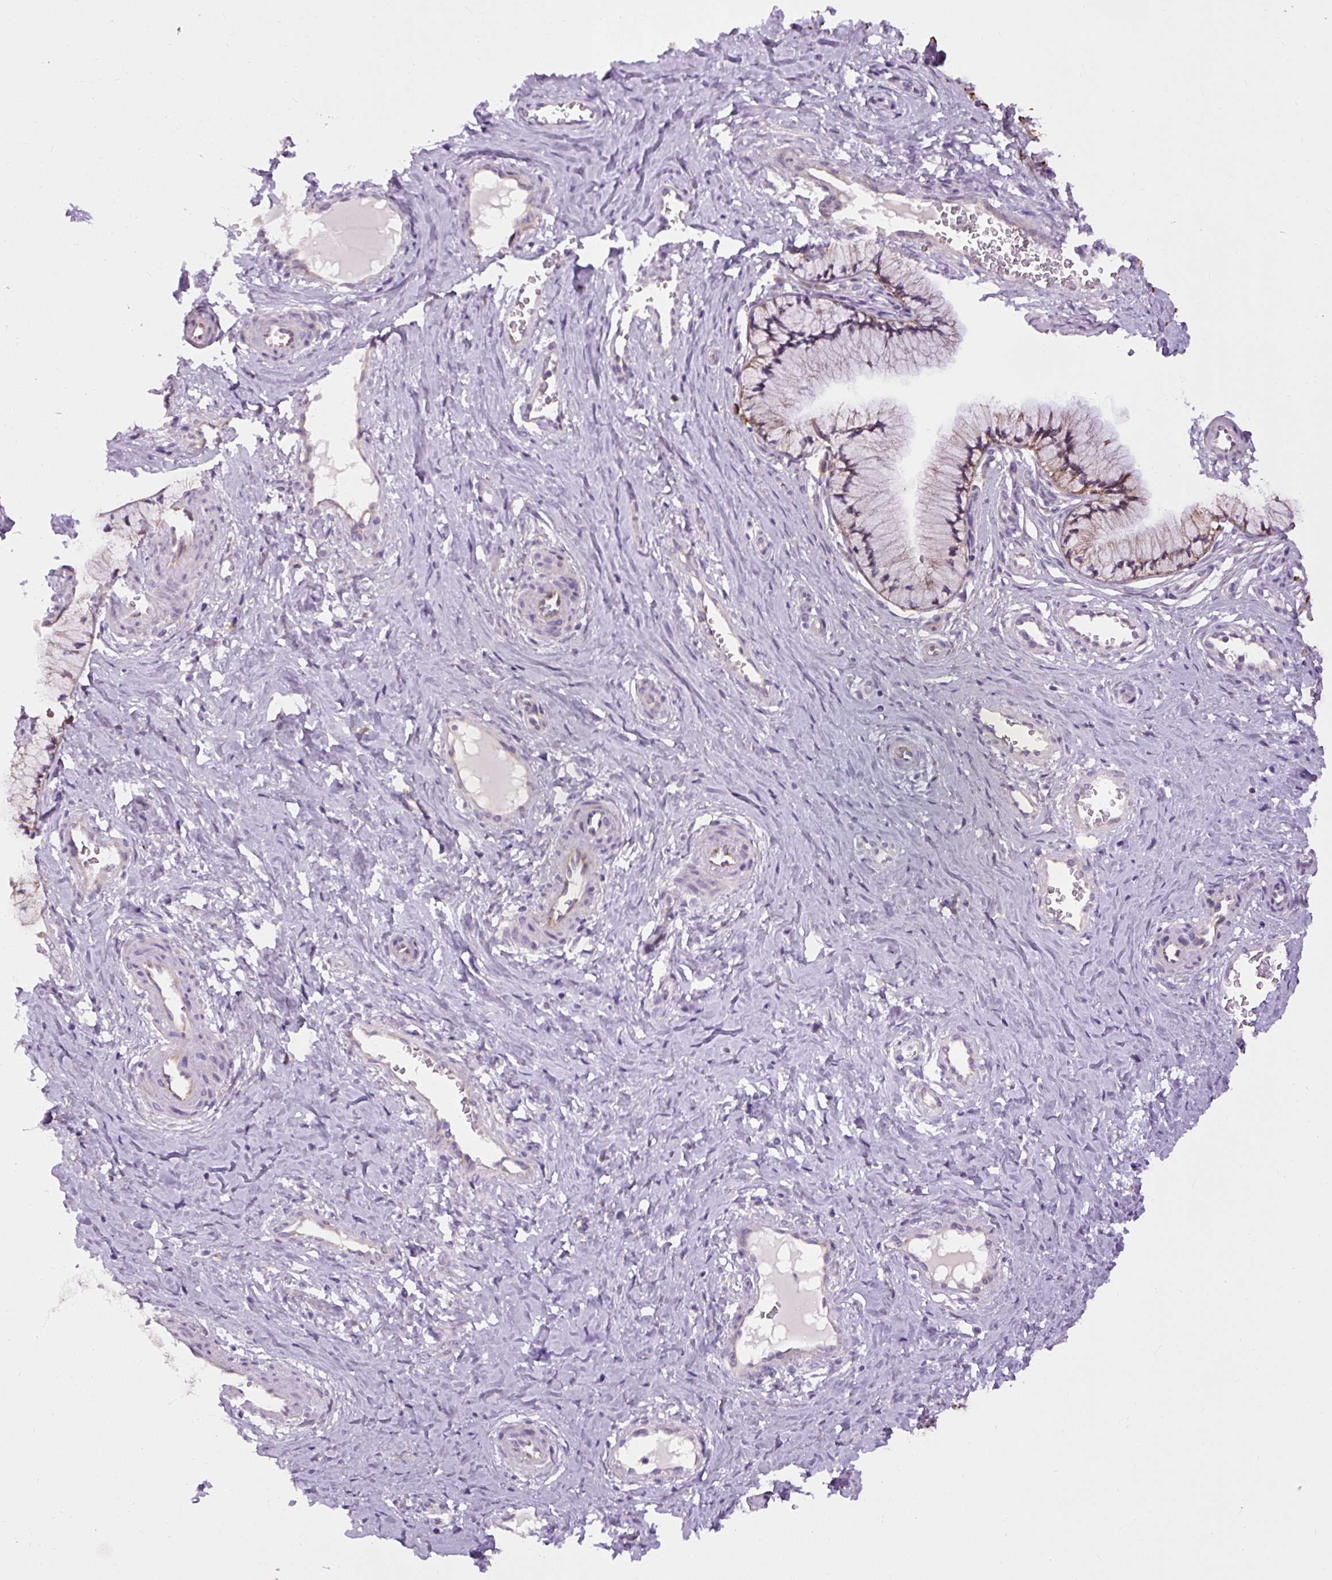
{"staining": {"intensity": "moderate", "quantity": "25%-75%", "location": "cytoplasmic/membranous"}, "tissue": "cervix", "cell_type": "Glandular cells", "image_type": "normal", "snomed": [{"axis": "morphology", "description": "Normal tissue, NOS"}, {"axis": "topography", "description": "Cervix"}], "caption": "Immunohistochemical staining of normal human cervix demonstrates medium levels of moderate cytoplasmic/membranous expression in approximately 25%-75% of glandular cells. The staining was performed using DAB, with brown indicating positive protein expression. Nuclei are stained blue with hematoxylin.", "gene": "FAM149A", "patient": {"sex": "female", "age": 36}}